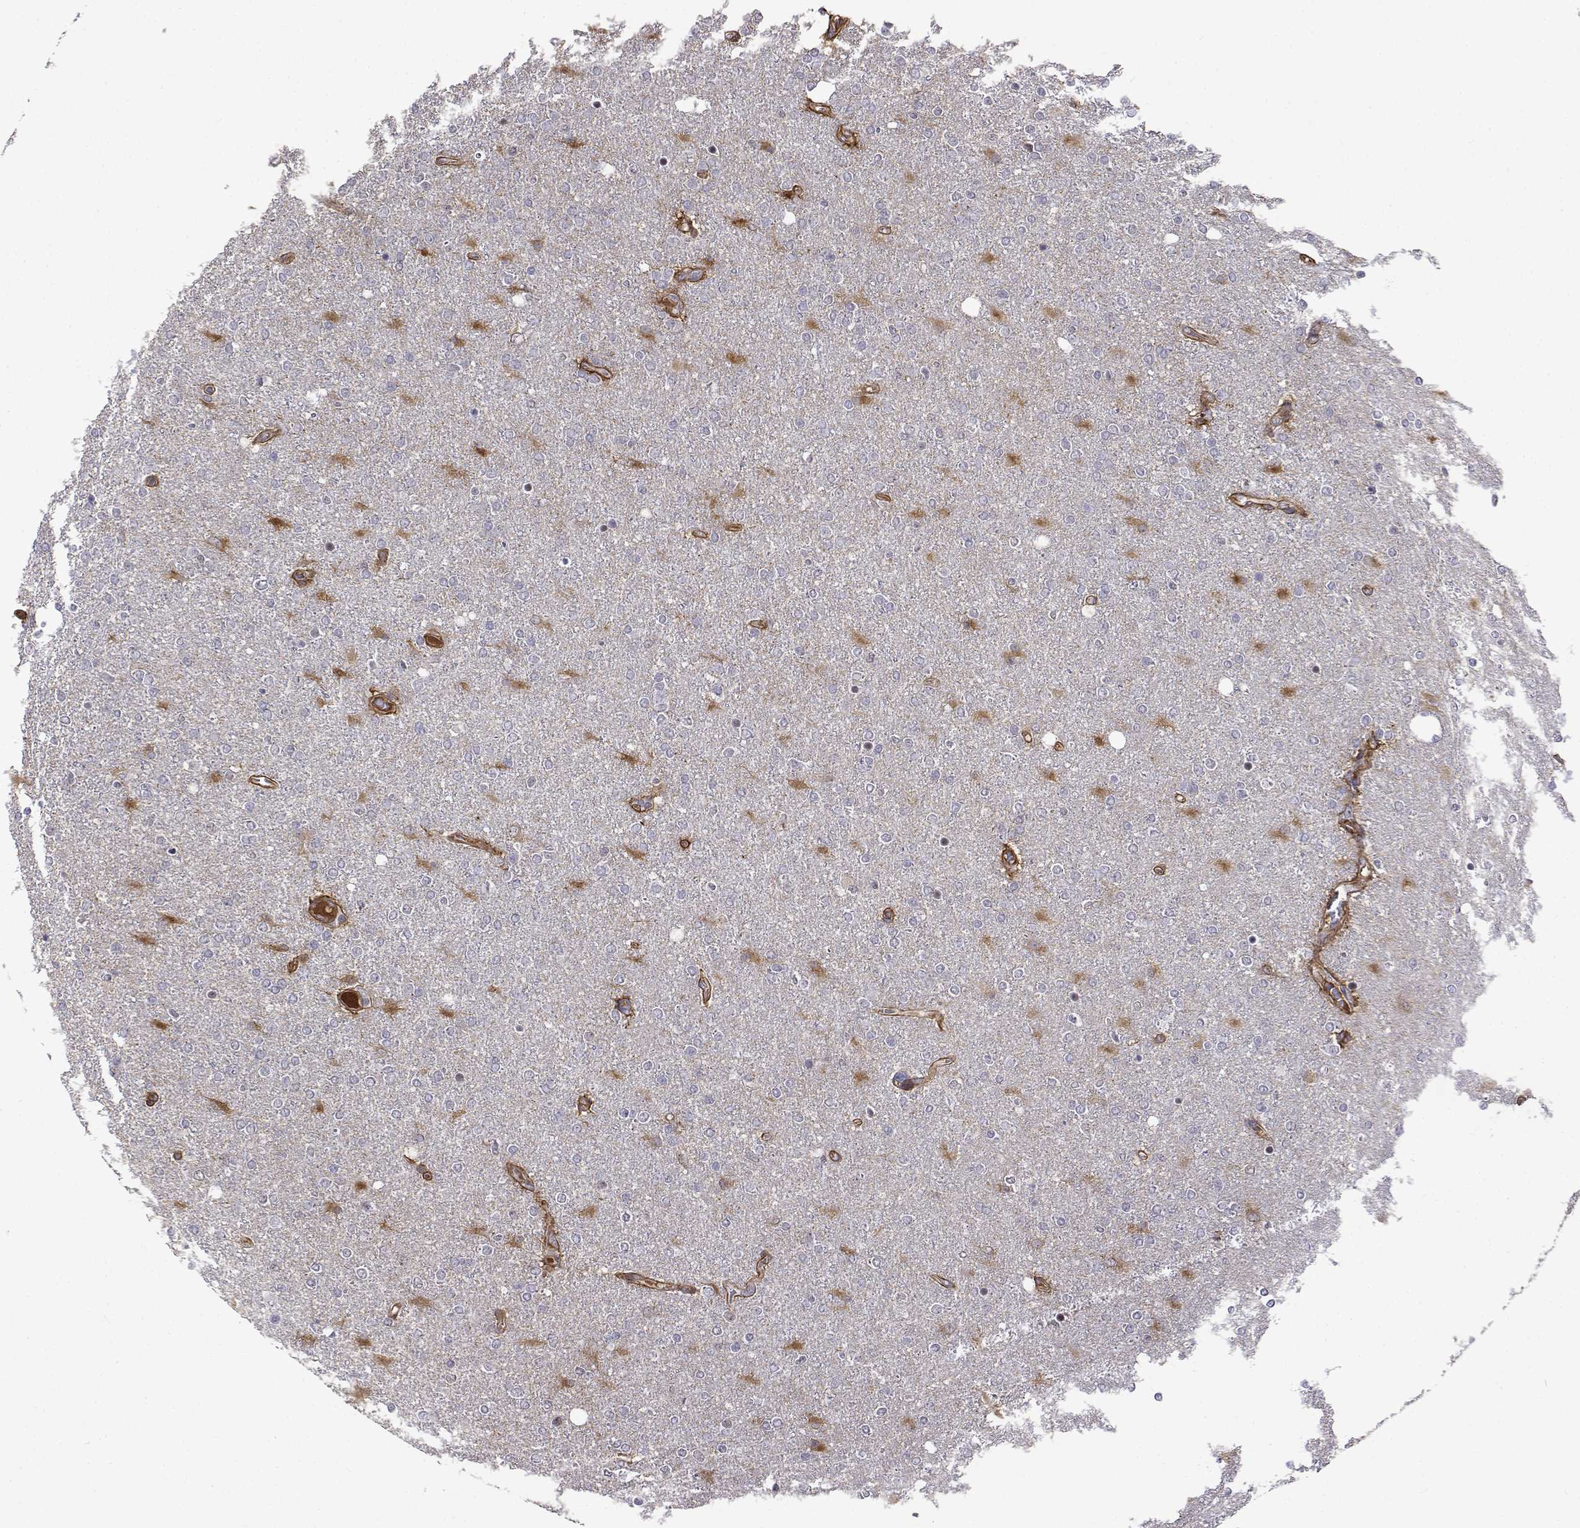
{"staining": {"intensity": "negative", "quantity": "none", "location": "none"}, "tissue": "glioma", "cell_type": "Tumor cells", "image_type": "cancer", "snomed": [{"axis": "morphology", "description": "Glioma, malignant, High grade"}, {"axis": "topography", "description": "Cerebral cortex"}], "caption": "Micrograph shows no protein staining in tumor cells of glioma tissue. (DAB (3,3'-diaminobenzidine) immunohistochemistry (IHC) with hematoxylin counter stain).", "gene": "ITGA7", "patient": {"sex": "male", "age": 70}}